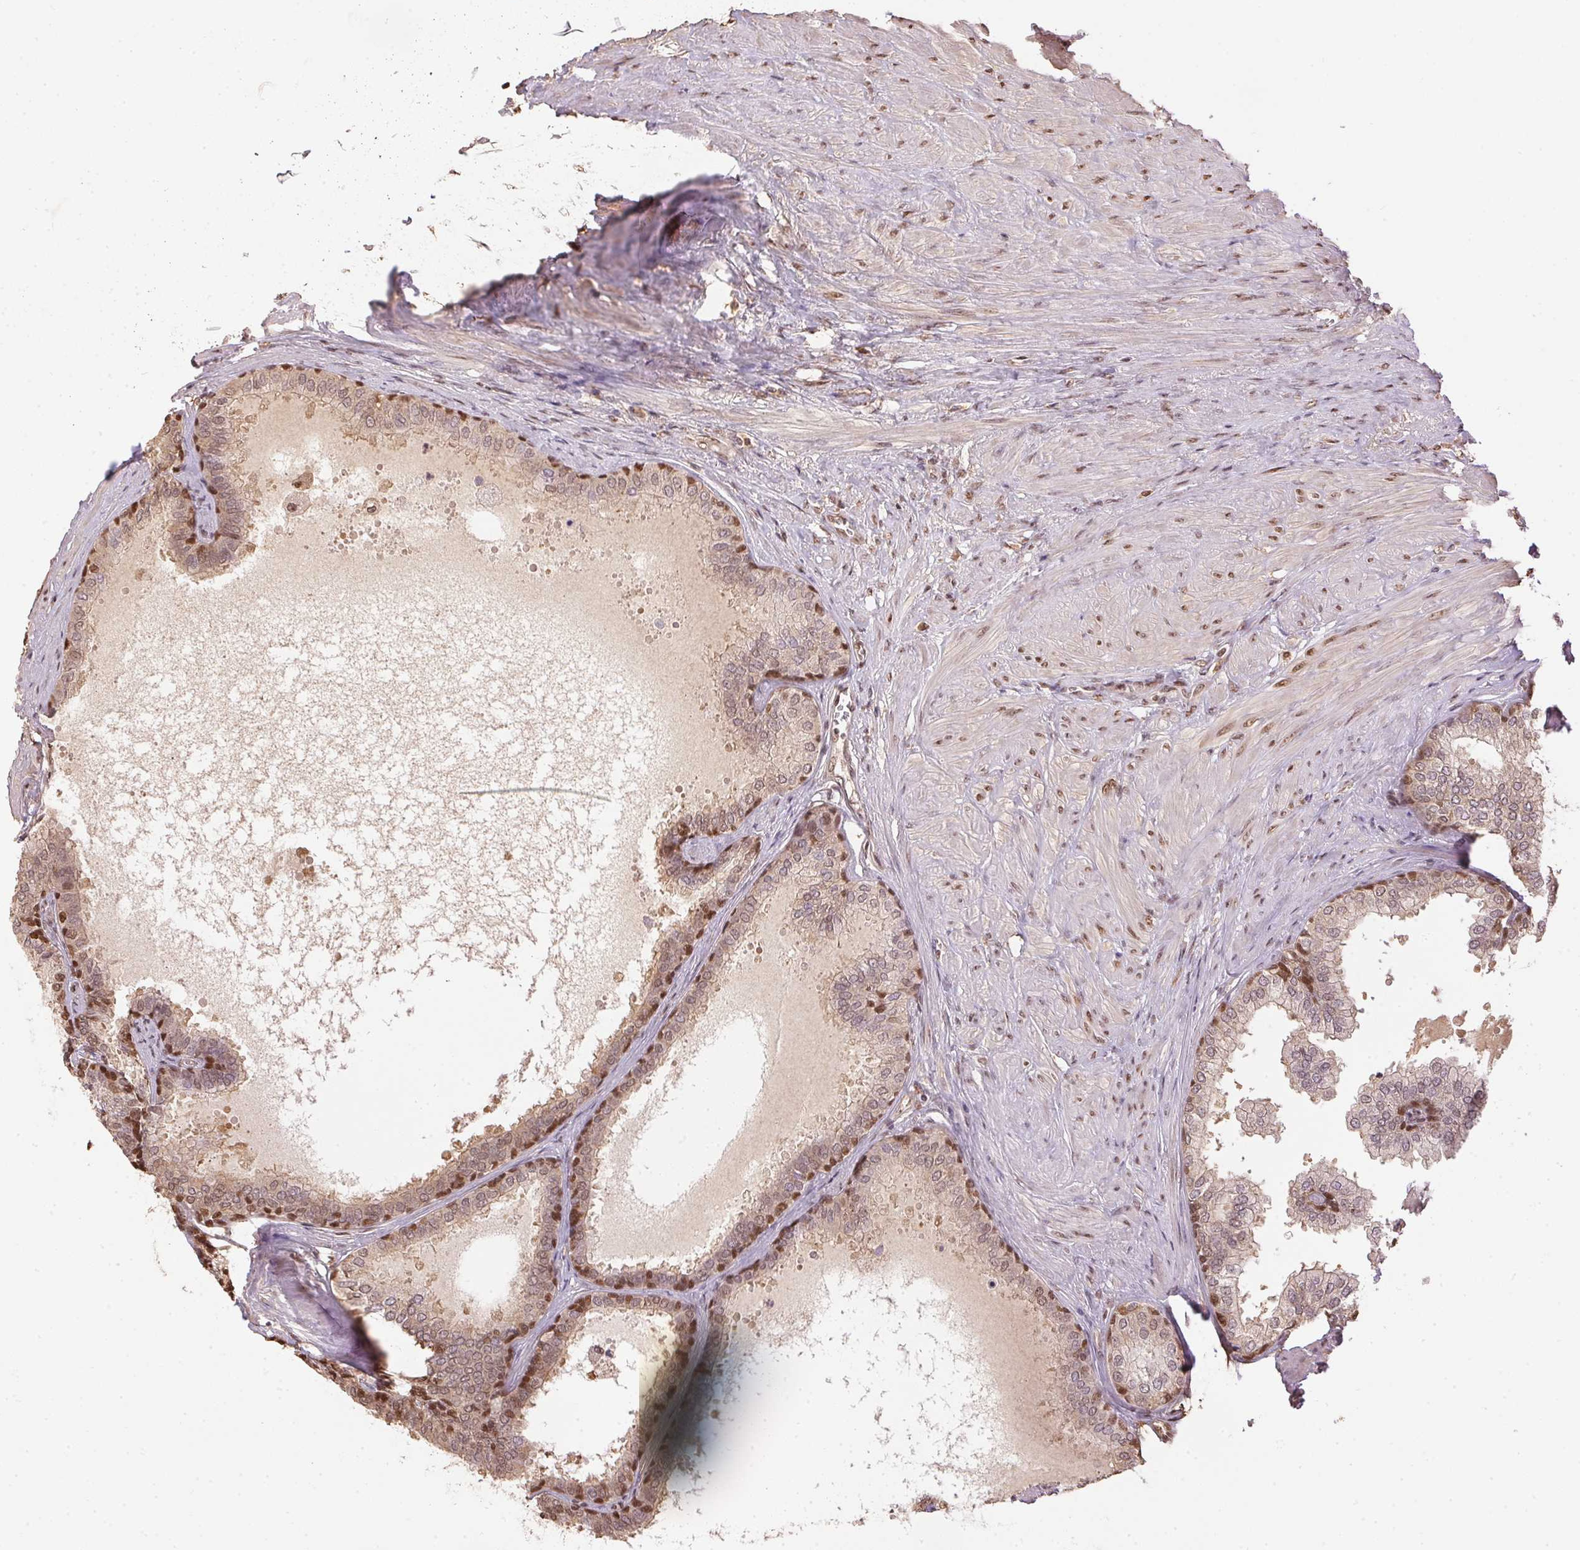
{"staining": {"intensity": "strong", "quantity": "<25%", "location": "nuclear"}, "tissue": "prostate", "cell_type": "Glandular cells", "image_type": "normal", "snomed": [{"axis": "morphology", "description": "Normal tissue, NOS"}, {"axis": "topography", "description": "Prostate"}, {"axis": "topography", "description": "Peripheral nerve tissue"}], "caption": "Brown immunohistochemical staining in normal prostate demonstrates strong nuclear staining in about <25% of glandular cells. Nuclei are stained in blue.", "gene": "TPI1", "patient": {"sex": "male", "age": 55}}